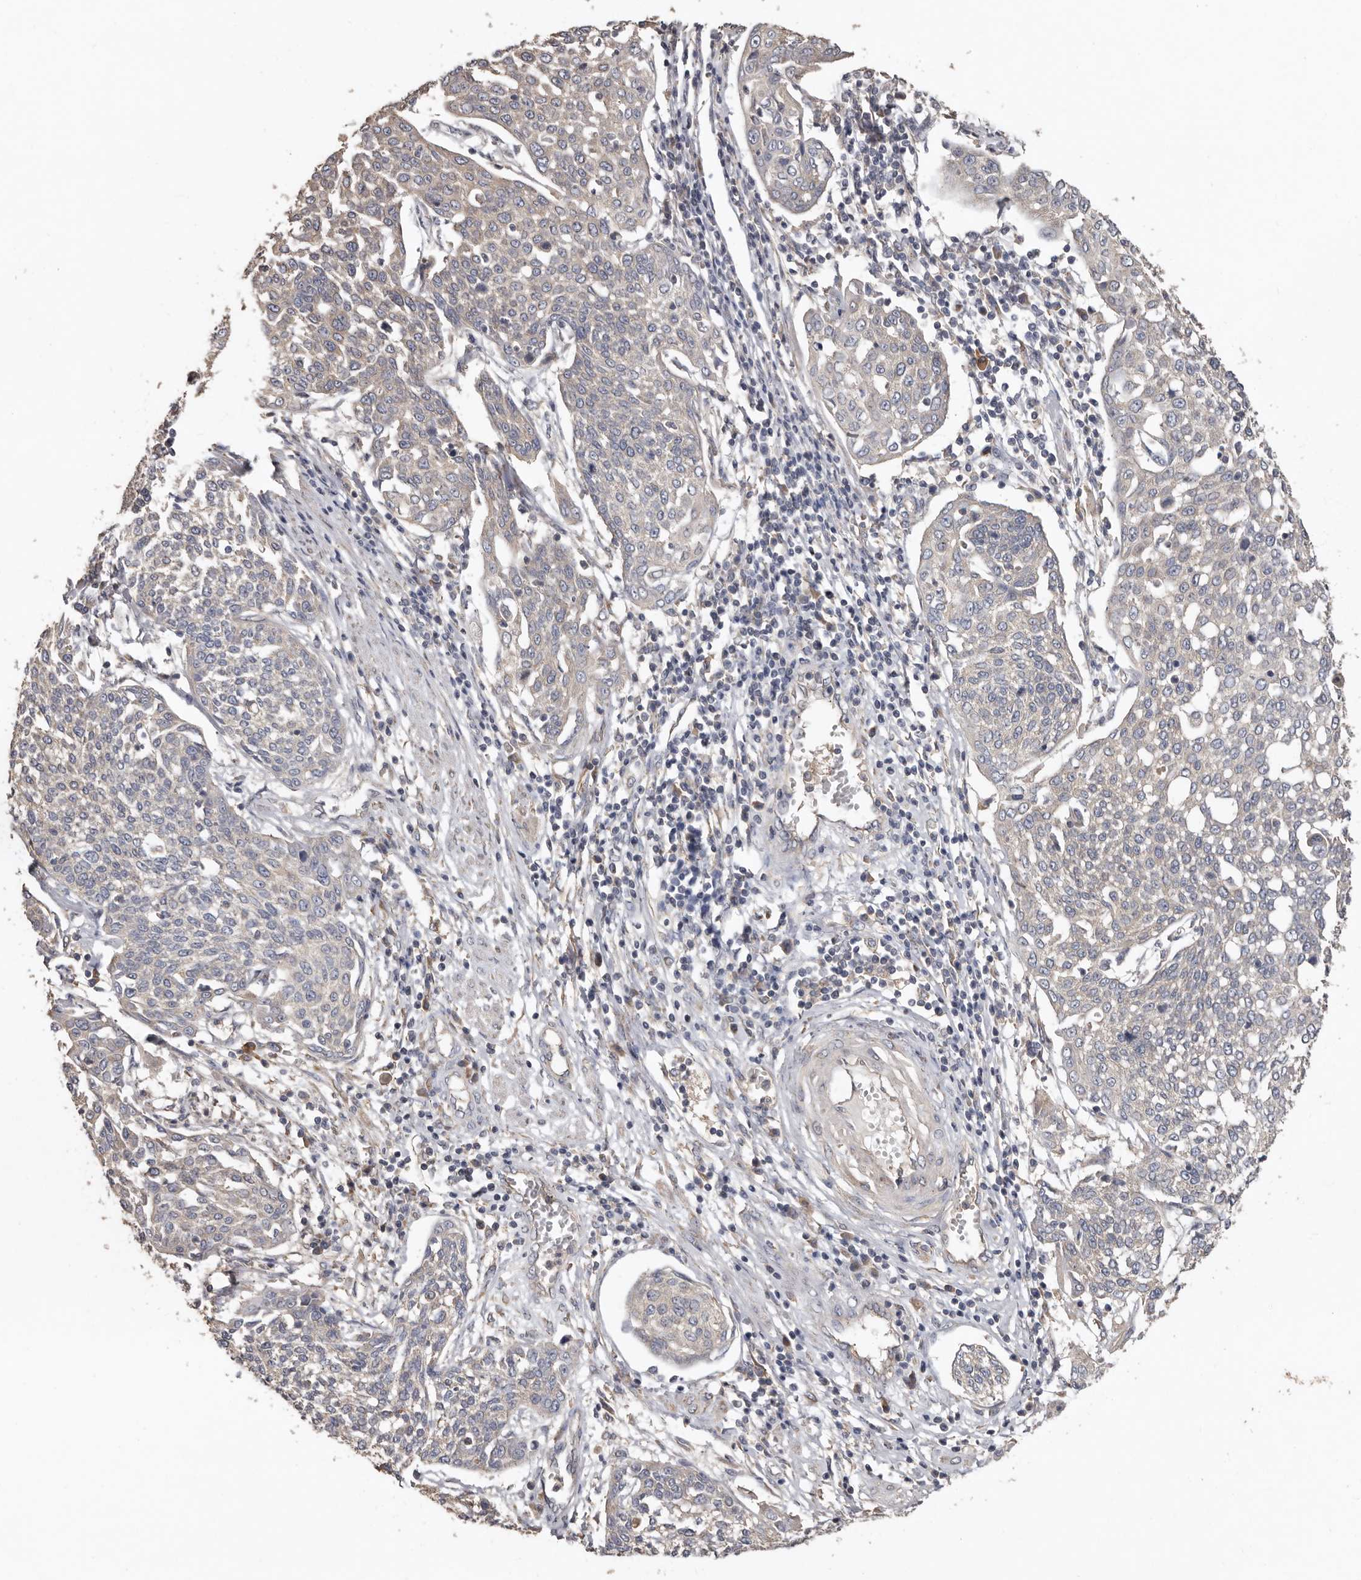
{"staining": {"intensity": "negative", "quantity": "none", "location": "none"}, "tissue": "cervical cancer", "cell_type": "Tumor cells", "image_type": "cancer", "snomed": [{"axis": "morphology", "description": "Squamous cell carcinoma, NOS"}, {"axis": "topography", "description": "Cervix"}], "caption": "This is a histopathology image of IHC staining of cervical cancer (squamous cell carcinoma), which shows no staining in tumor cells.", "gene": "FLCN", "patient": {"sex": "female", "age": 34}}